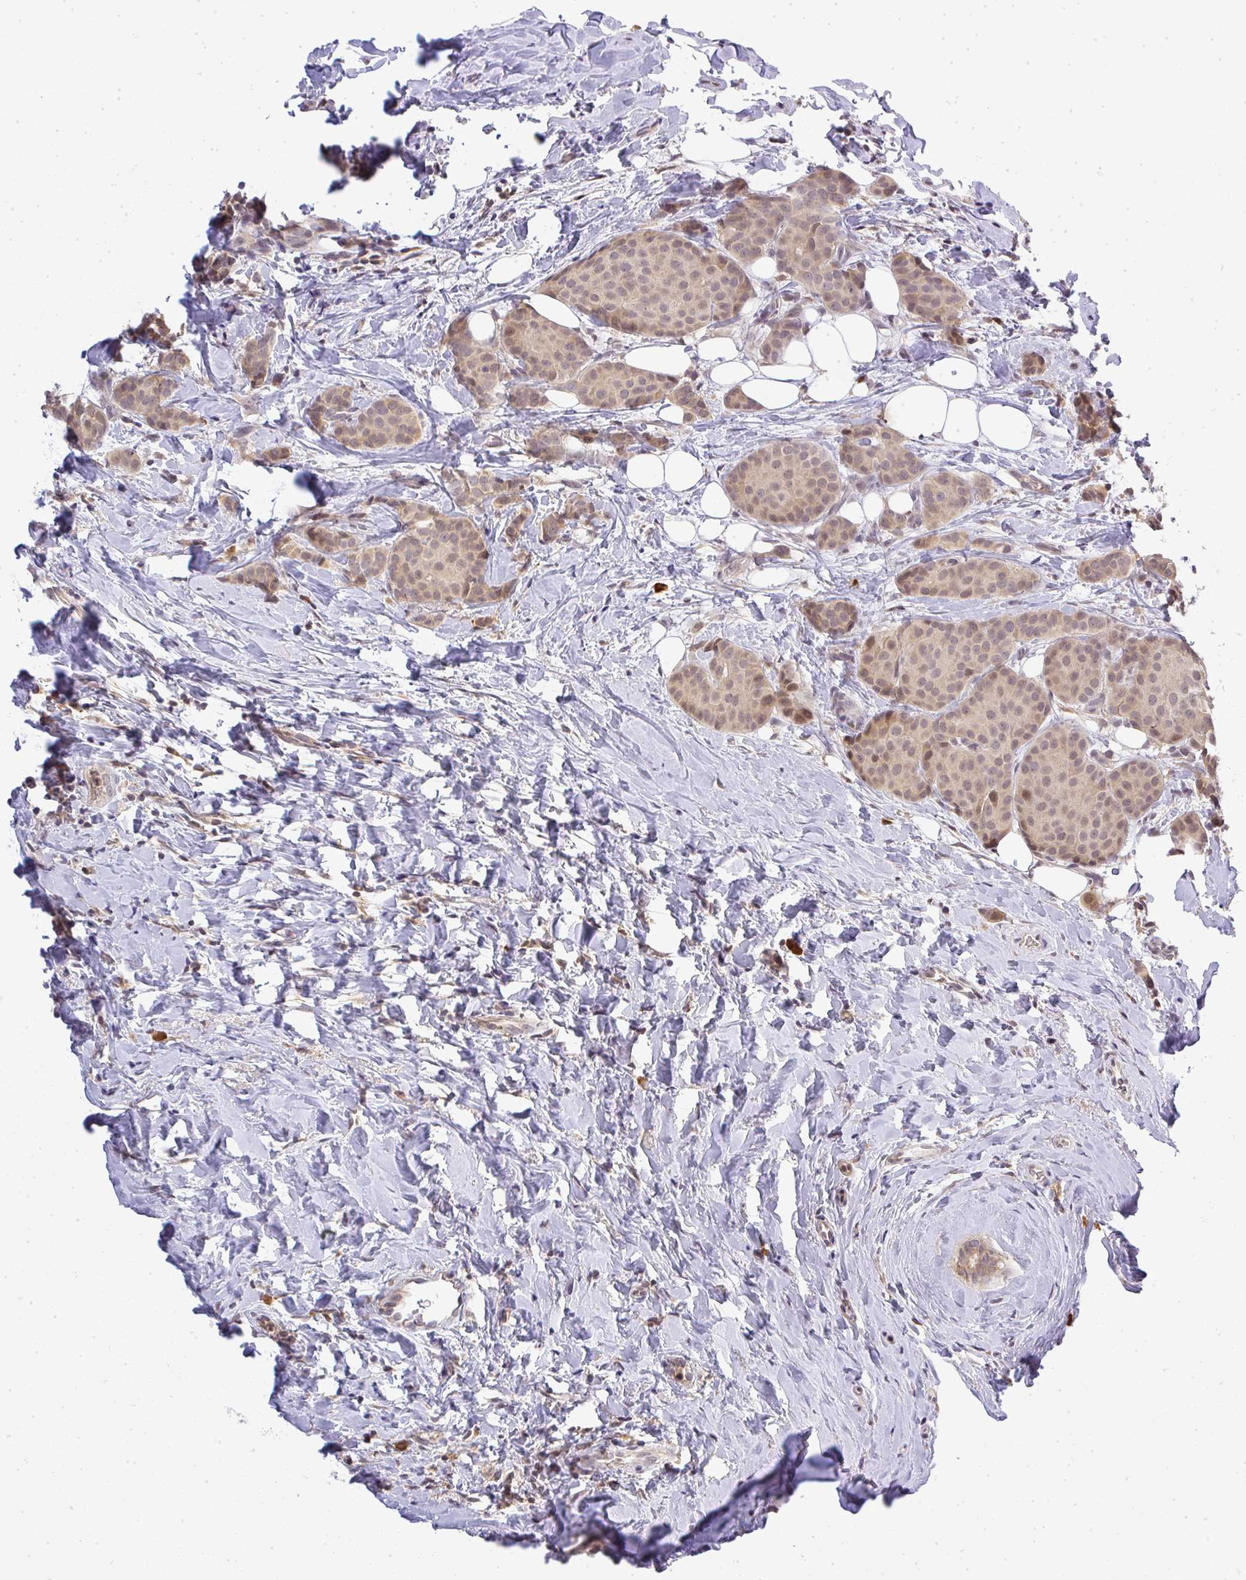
{"staining": {"intensity": "weak", "quantity": ">75%", "location": "cytoplasmic/membranous,nuclear"}, "tissue": "breast cancer", "cell_type": "Tumor cells", "image_type": "cancer", "snomed": [{"axis": "morphology", "description": "Duct carcinoma"}, {"axis": "topography", "description": "Breast"}], "caption": "Tumor cells display weak cytoplasmic/membranous and nuclear positivity in approximately >75% of cells in breast infiltrating ductal carcinoma.", "gene": "FAM153A", "patient": {"sex": "female", "age": 70}}